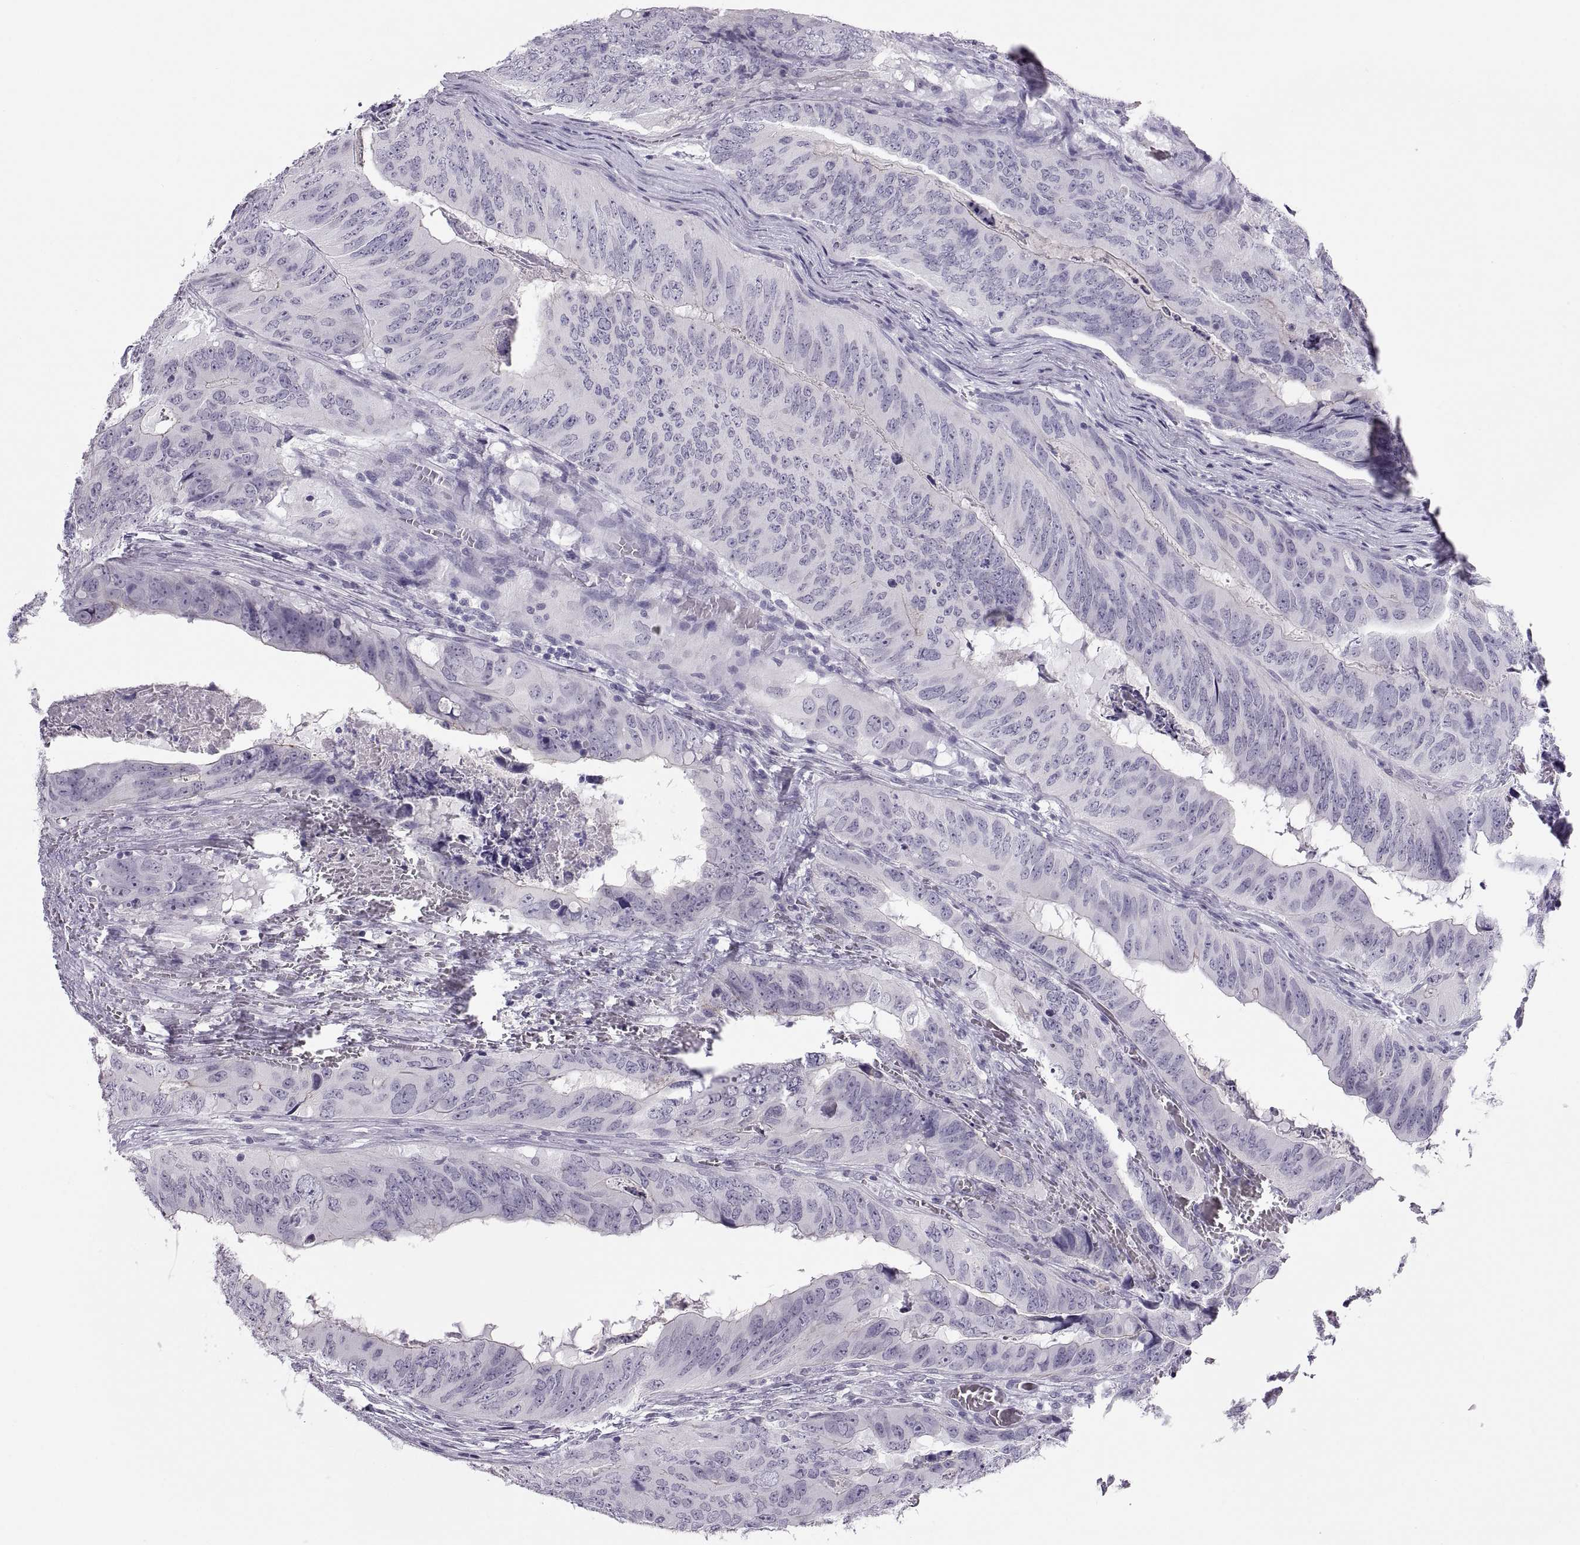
{"staining": {"intensity": "negative", "quantity": "none", "location": "none"}, "tissue": "colorectal cancer", "cell_type": "Tumor cells", "image_type": "cancer", "snomed": [{"axis": "morphology", "description": "Adenocarcinoma, NOS"}, {"axis": "topography", "description": "Colon"}], "caption": "Micrograph shows no significant protein expression in tumor cells of colorectal cancer.", "gene": "QRICH2", "patient": {"sex": "male", "age": 79}}